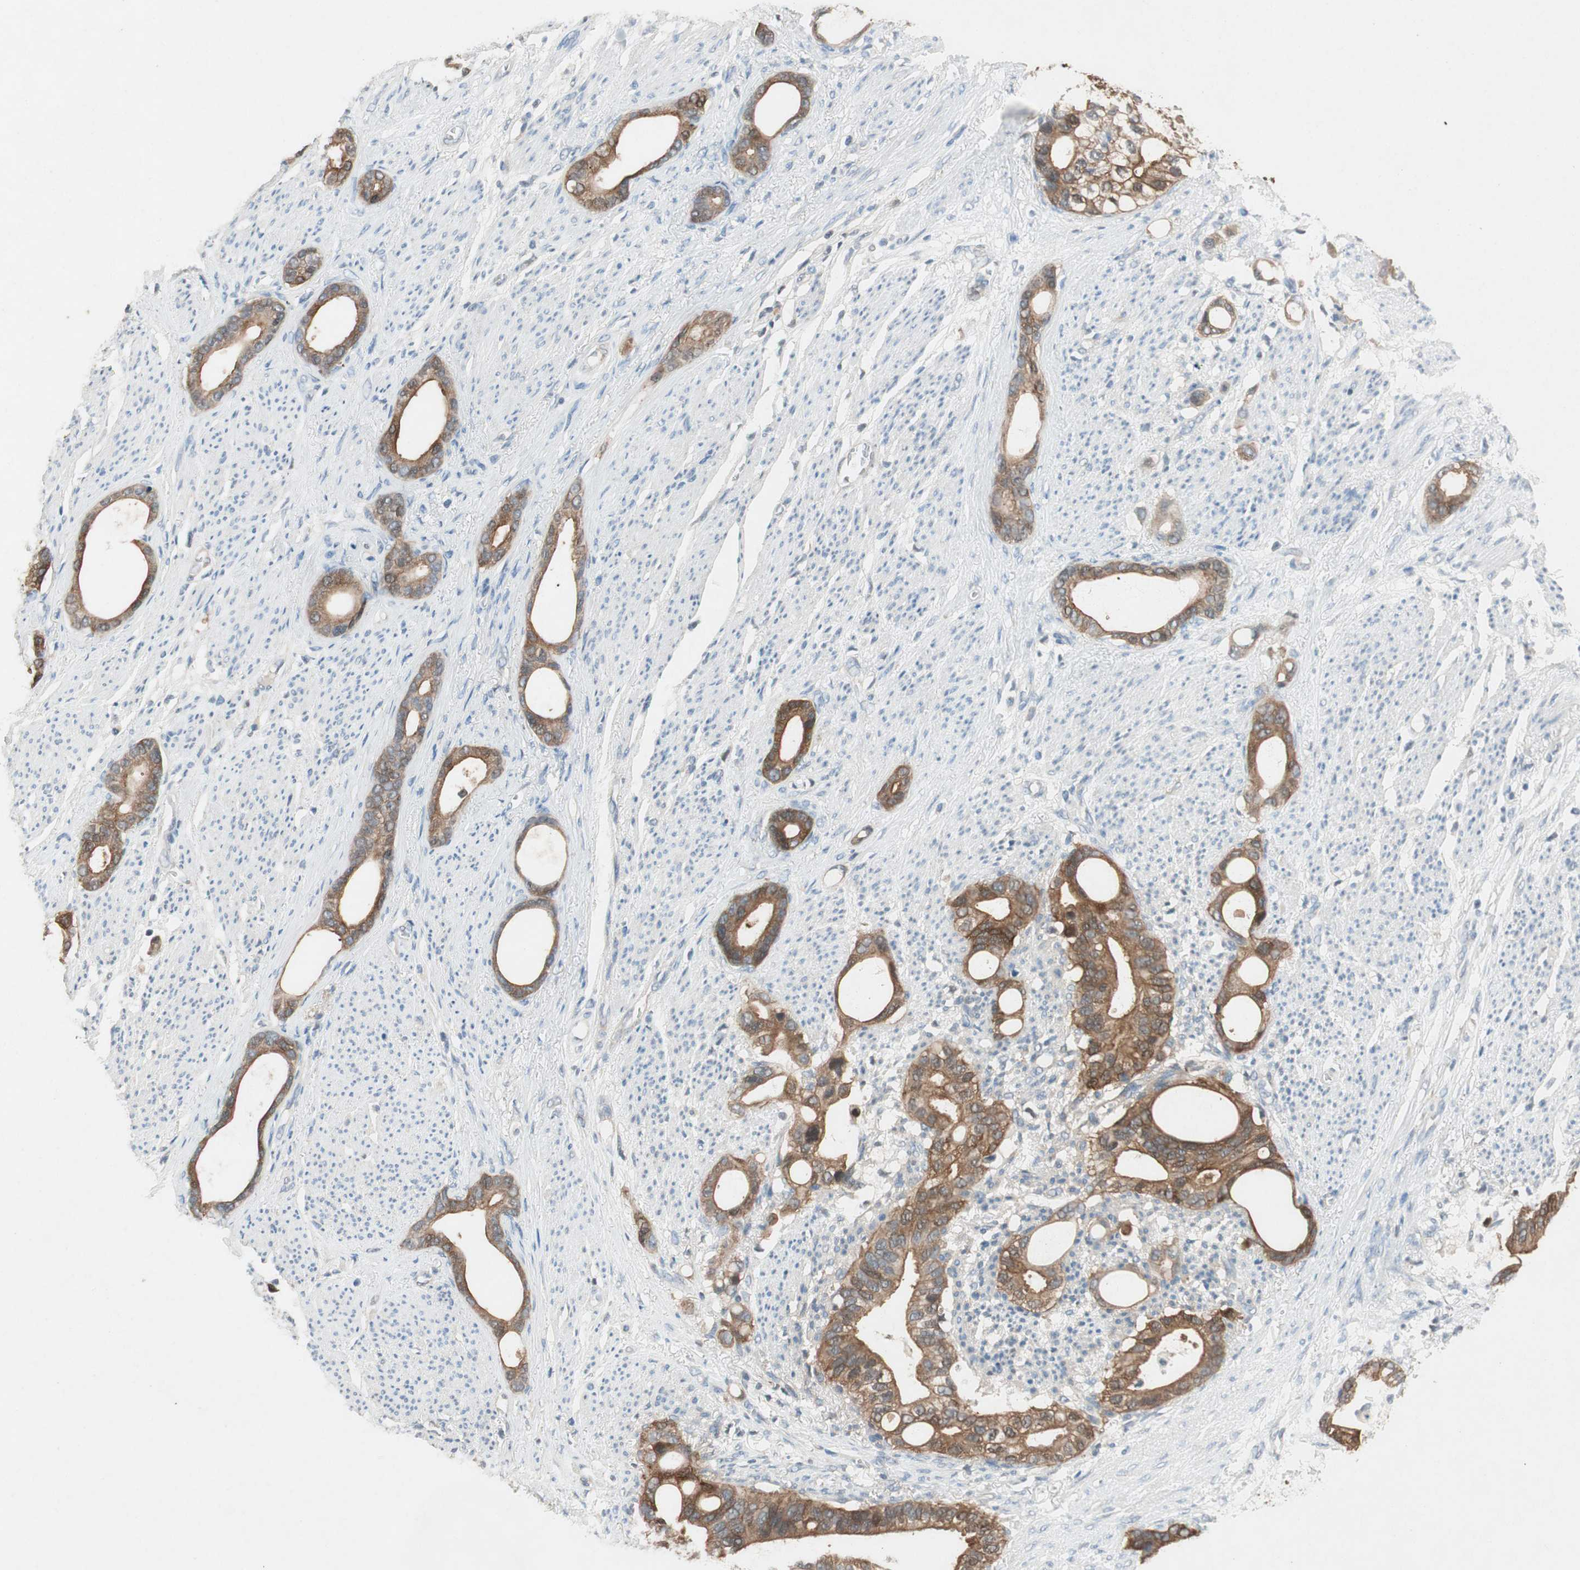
{"staining": {"intensity": "weak", "quantity": ">75%", "location": "cytoplasmic/membranous"}, "tissue": "stomach cancer", "cell_type": "Tumor cells", "image_type": "cancer", "snomed": [{"axis": "morphology", "description": "Adenocarcinoma, NOS"}, {"axis": "topography", "description": "Stomach"}], "caption": "An image of stomach cancer stained for a protein shows weak cytoplasmic/membranous brown staining in tumor cells.", "gene": "SERPINB5", "patient": {"sex": "female", "age": 75}}